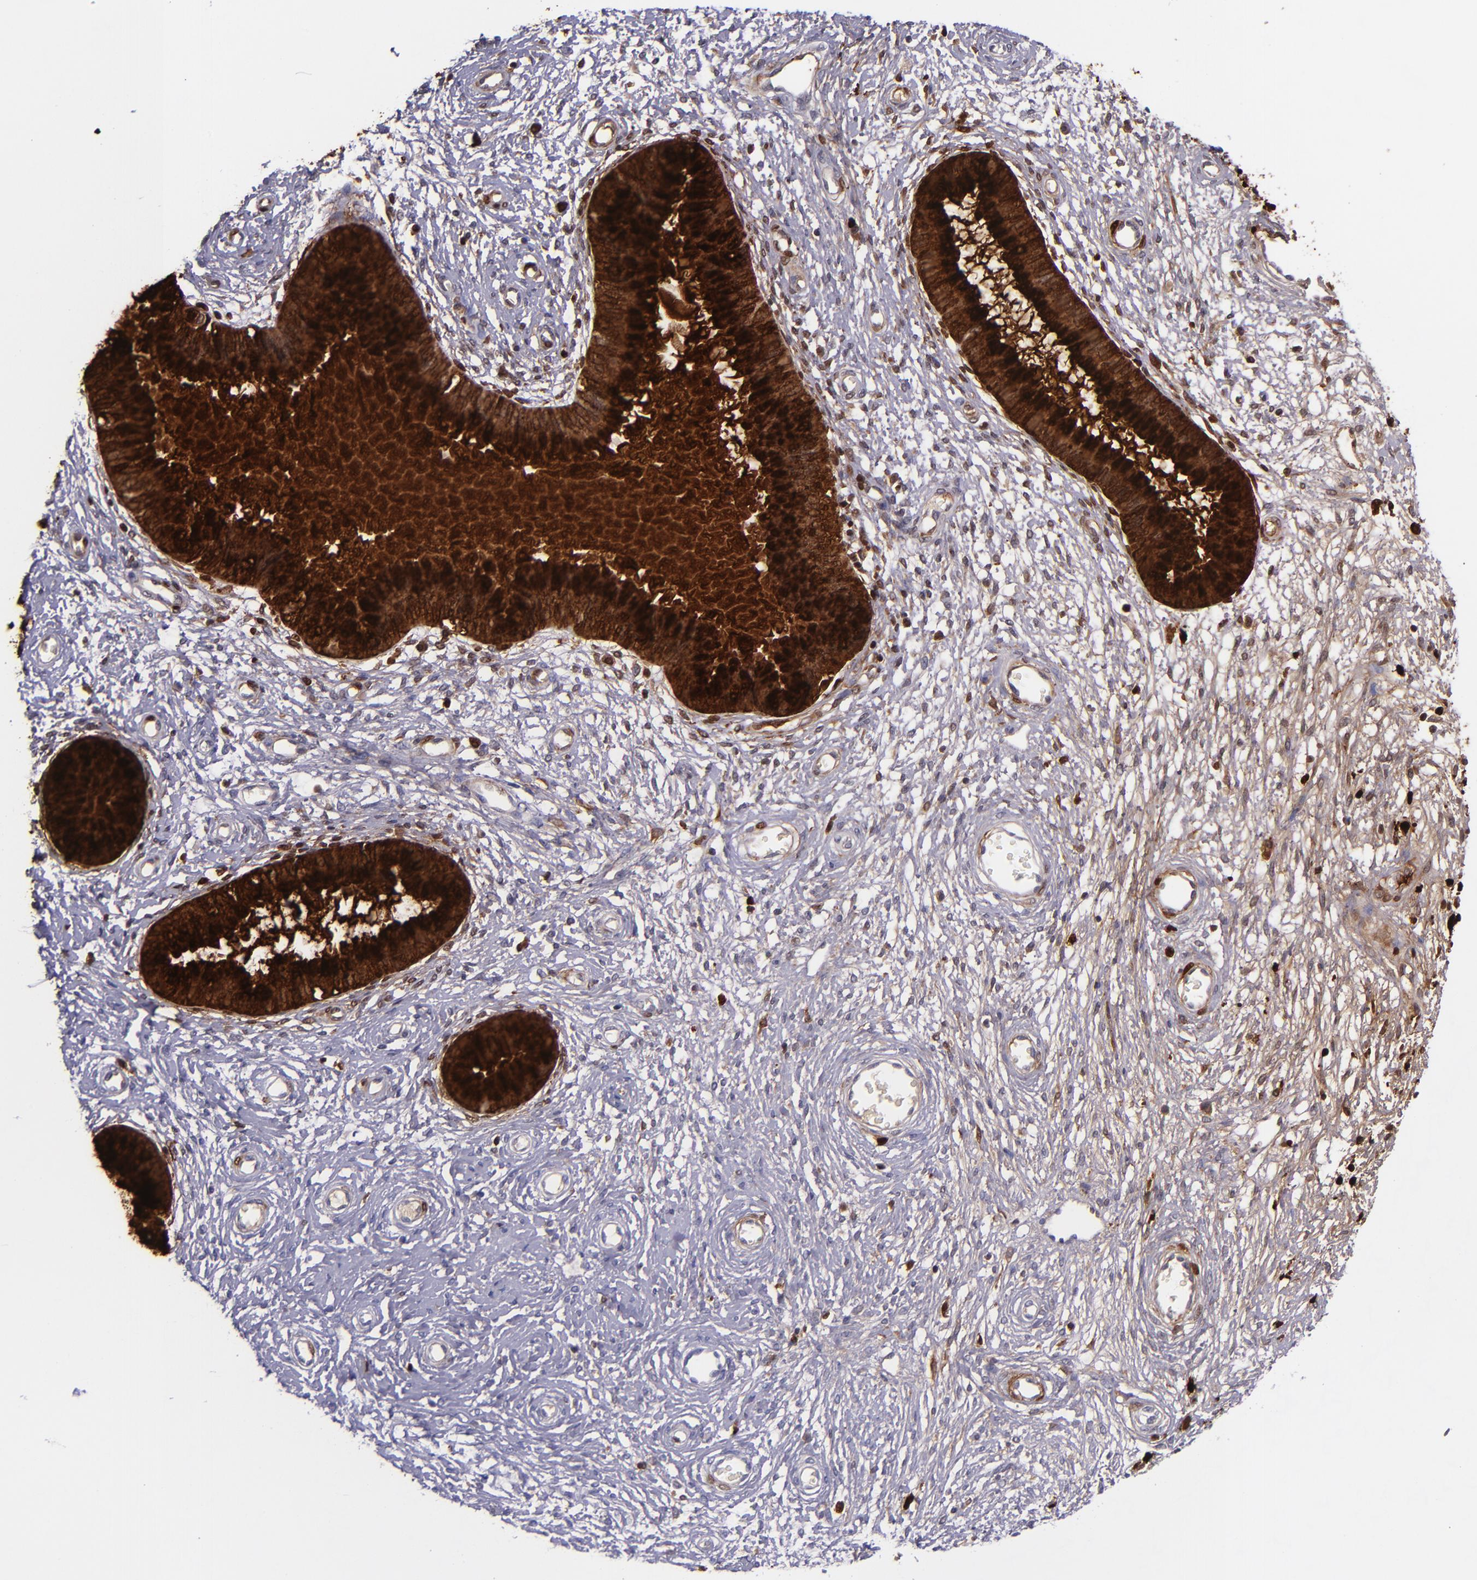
{"staining": {"intensity": "strong", "quantity": ">75%", "location": "cytoplasmic/membranous"}, "tissue": "cervix", "cell_type": "Glandular cells", "image_type": "normal", "snomed": [{"axis": "morphology", "description": "Normal tissue, NOS"}, {"axis": "topography", "description": "Cervix"}], "caption": "Benign cervix was stained to show a protein in brown. There is high levels of strong cytoplasmic/membranous staining in about >75% of glandular cells. (DAB (3,3'-diaminobenzidine) IHC with brightfield microscopy, high magnification).", "gene": "SLPI", "patient": {"sex": "female", "age": 55}}